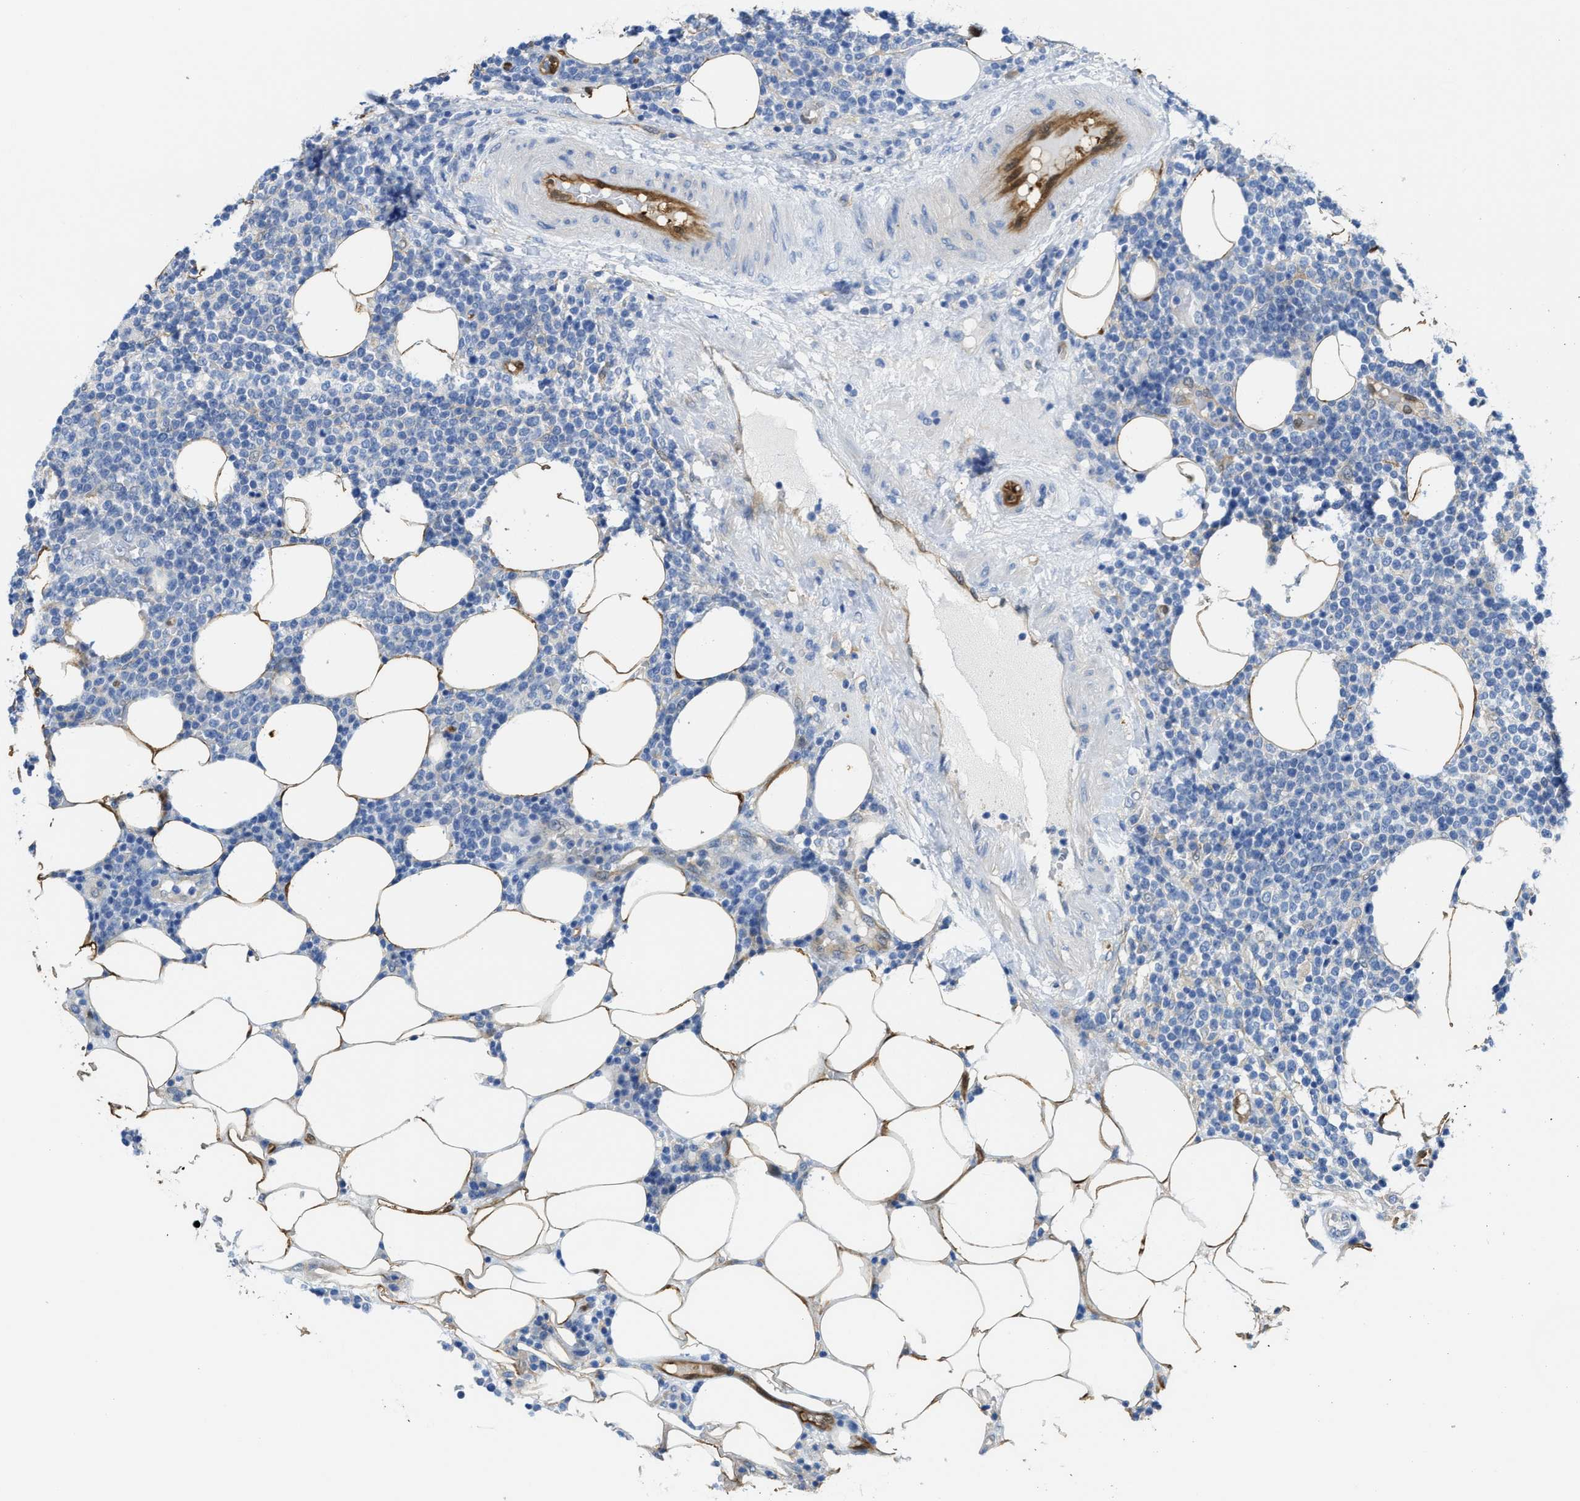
{"staining": {"intensity": "negative", "quantity": "none", "location": "none"}, "tissue": "lymphoma", "cell_type": "Tumor cells", "image_type": "cancer", "snomed": [{"axis": "morphology", "description": "Malignant lymphoma, non-Hodgkin's type, High grade"}, {"axis": "topography", "description": "Lymph node"}], "caption": "The photomicrograph exhibits no significant staining in tumor cells of malignant lymphoma, non-Hodgkin's type (high-grade). Nuclei are stained in blue.", "gene": "ASS1", "patient": {"sex": "male", "age": 61}}